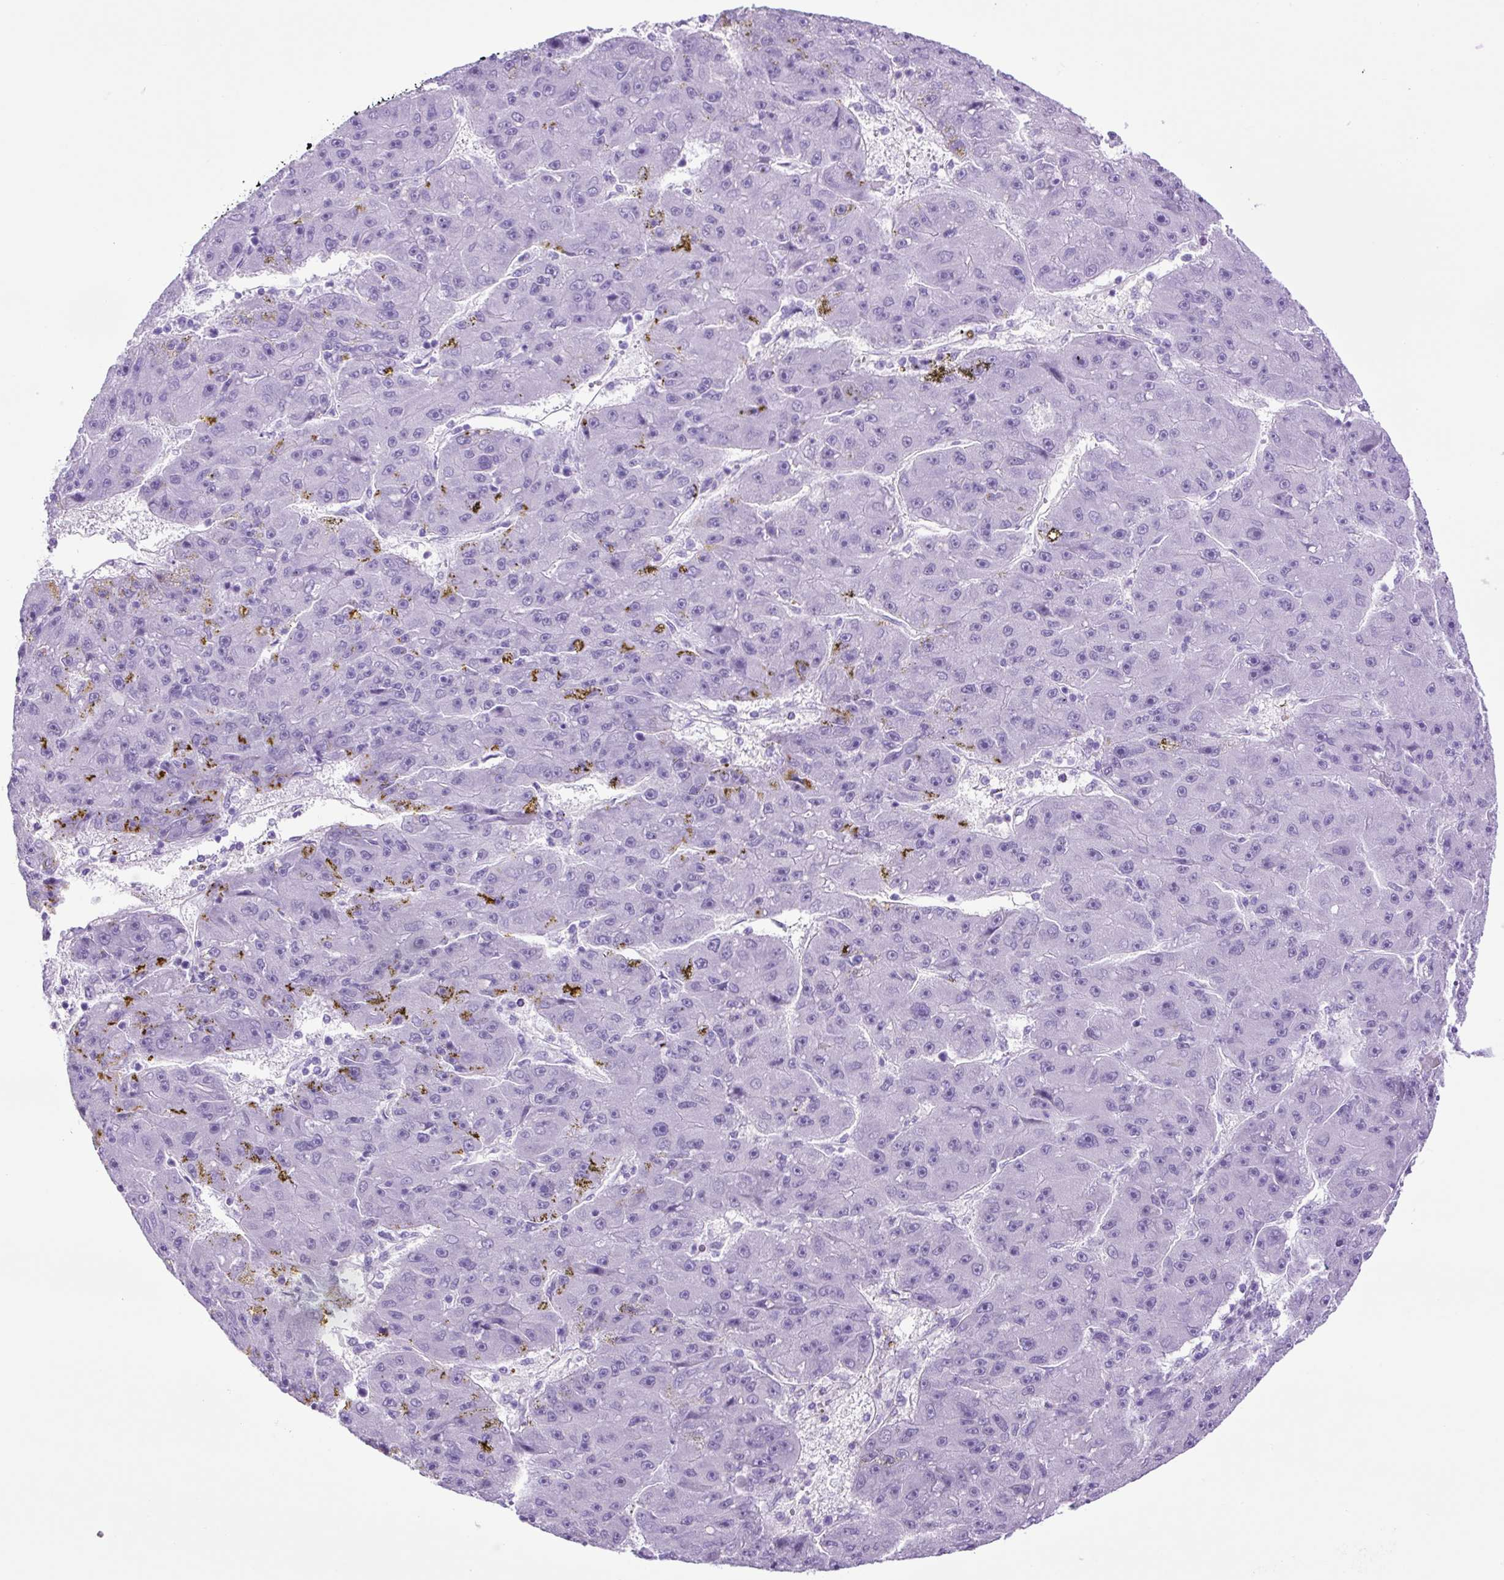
{"staining": {"intensity": "negative", "quantity": "none", "location": "none"}, "tissue": "liver cancer", "cell_type": "Tumor cells", "image_type": "cancer", "snomed": [{"axis": "morphology", "description": "Carcinoma, Hepatocellular, NOS"}, {"axis": "topography", "description": "Liver"}], "caption": "Immunohistochemical staining of liver cancer exhibits no significant expression in tumor cells. (Immunohistochemistry, brightfield microscopy, high magnification).", "gene": "KPNA1", "patient": {"sex": "male", "age": 67}}